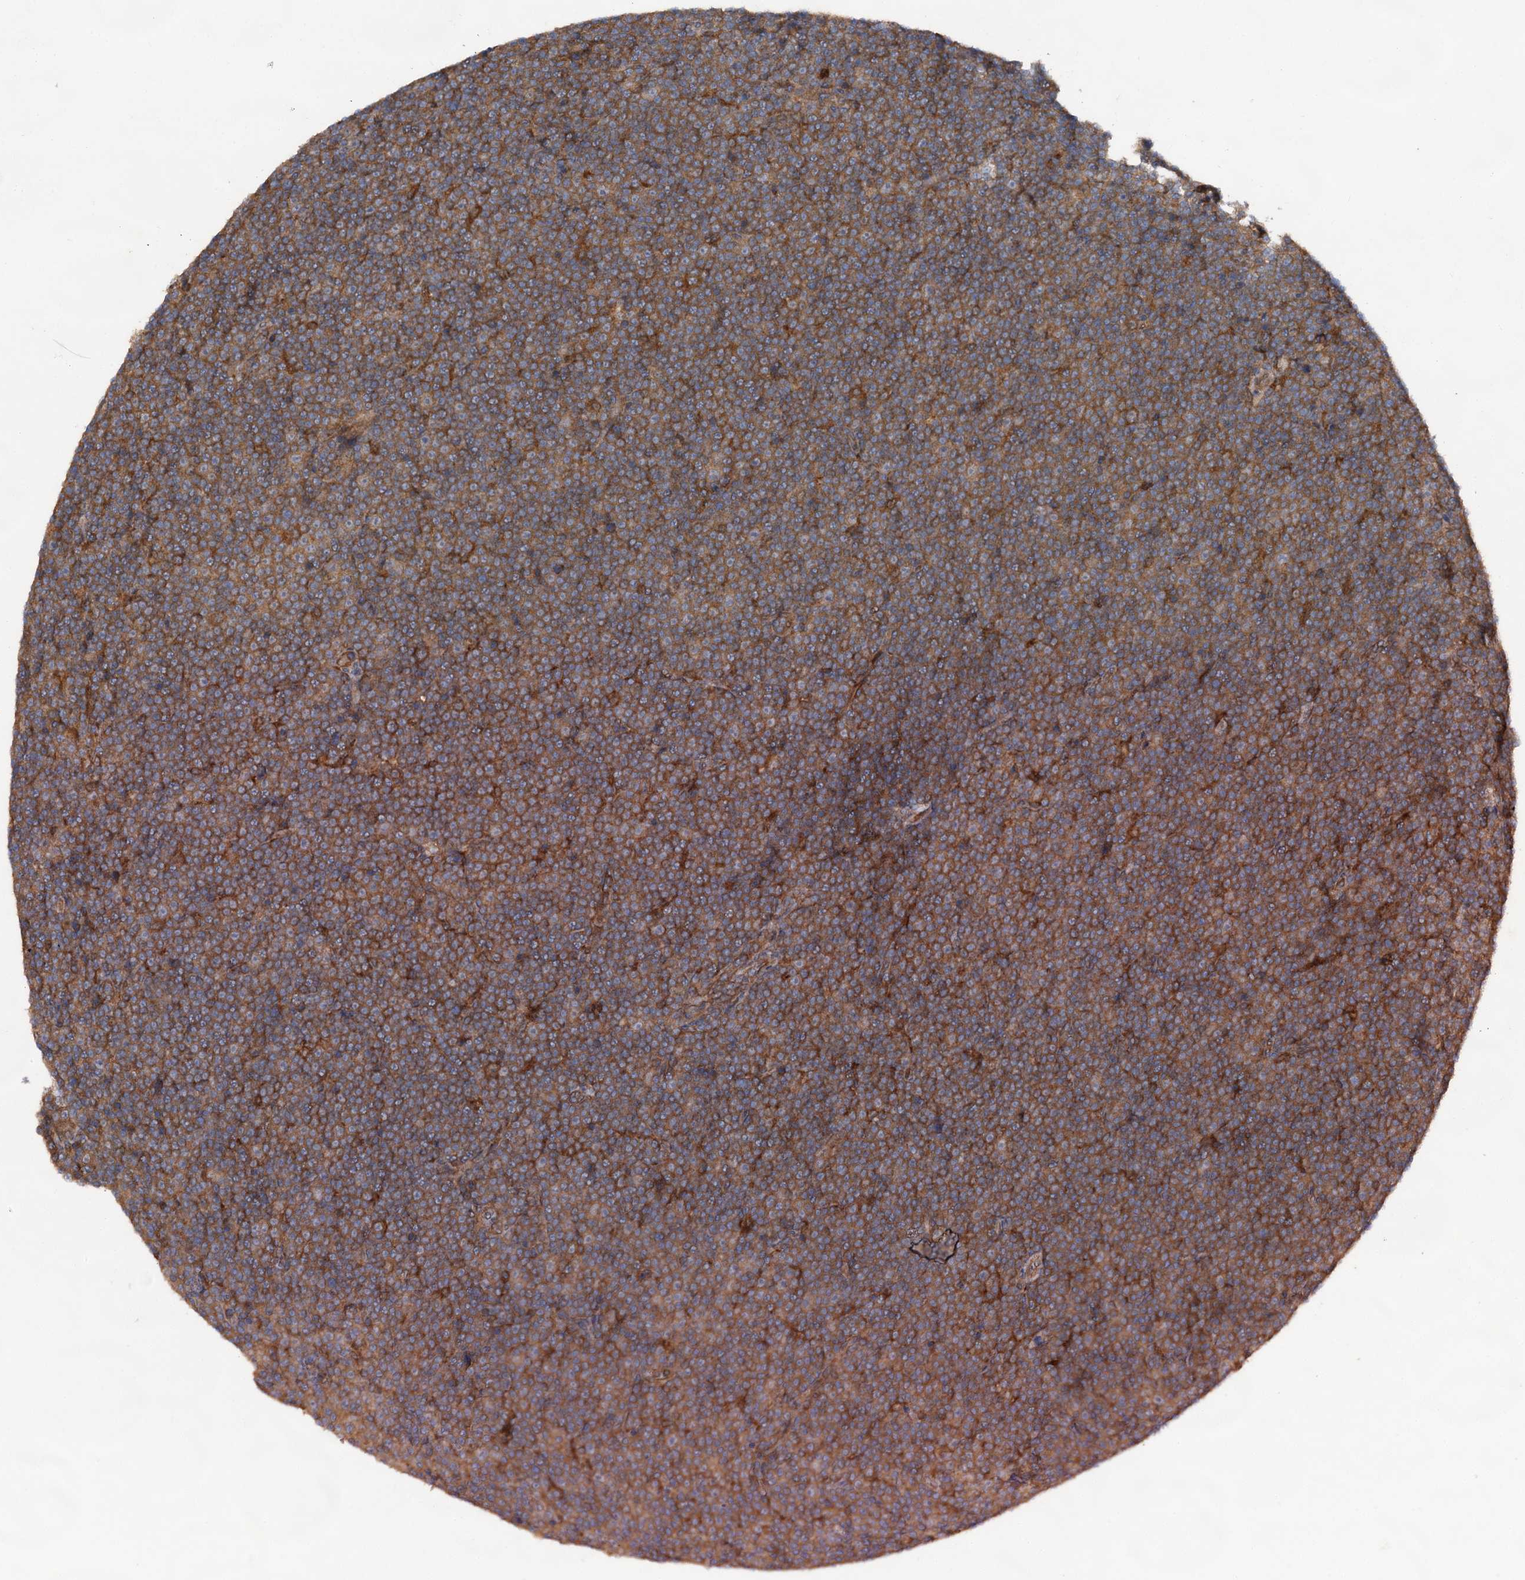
{"staining": {"intensity": "moderate", "quantity": ">75%", "location": "cytoplasmic/membranous"}, "tissue": "lymphoma", "cell_type": "Tumor cells", "image_type": "cancer", "snomed": [{"axis": "morphology", "description": "Malignant lymphoma, non-Hodgkin's type, Low grade"}, {"axis": "topography", "description": "Lymph node"}], "caption": "Protein analysis of lymphoma tissue exhibits moderate cytoplasmic/membranous staining in approximately >75% of tumor cells.", "gene": "VPS29", "patient": {"sex": "female", "age": 67}}